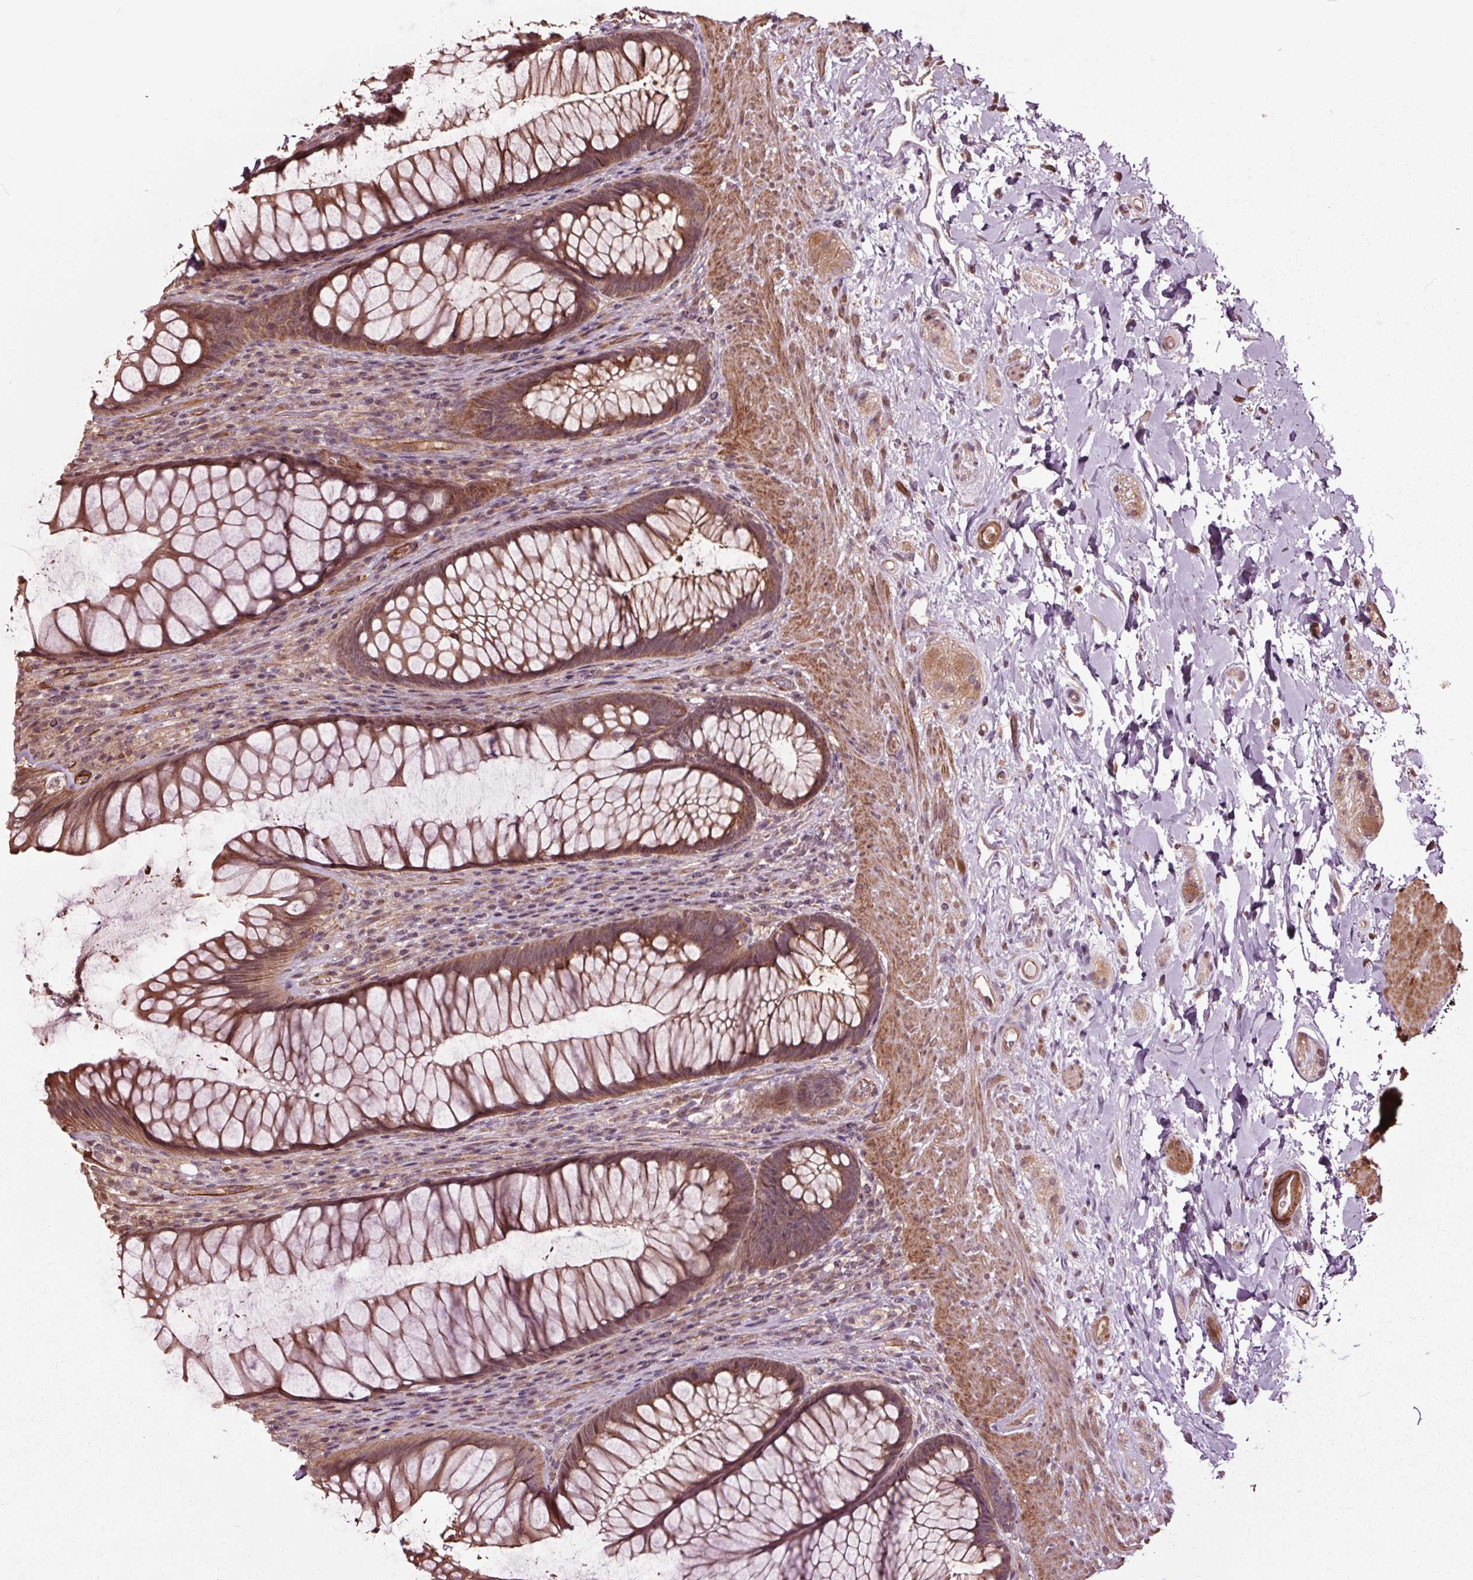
{"staining": {"intensity": "moderate", "quantity": ">75%", "location": "cytoplasmic/membranous"}, "tissue": "rectum", "cell_type": "Glandular cells", "image_type": "normal", "snomed": [{"axis": "morphology", "description": "Normal tissue, NOS"}, {"axis": "topography", "description": "Smooth muscle"}, {"axis": "topography", "description": "Rectum"}], "caption": "Rectum stained with DAB IHC shows medium levels of moderate cytoplasmic/membranous expression in about >75% of glandular cells.", "gene": "CEP95", "patient": {"sex": "male", "age": 53}}